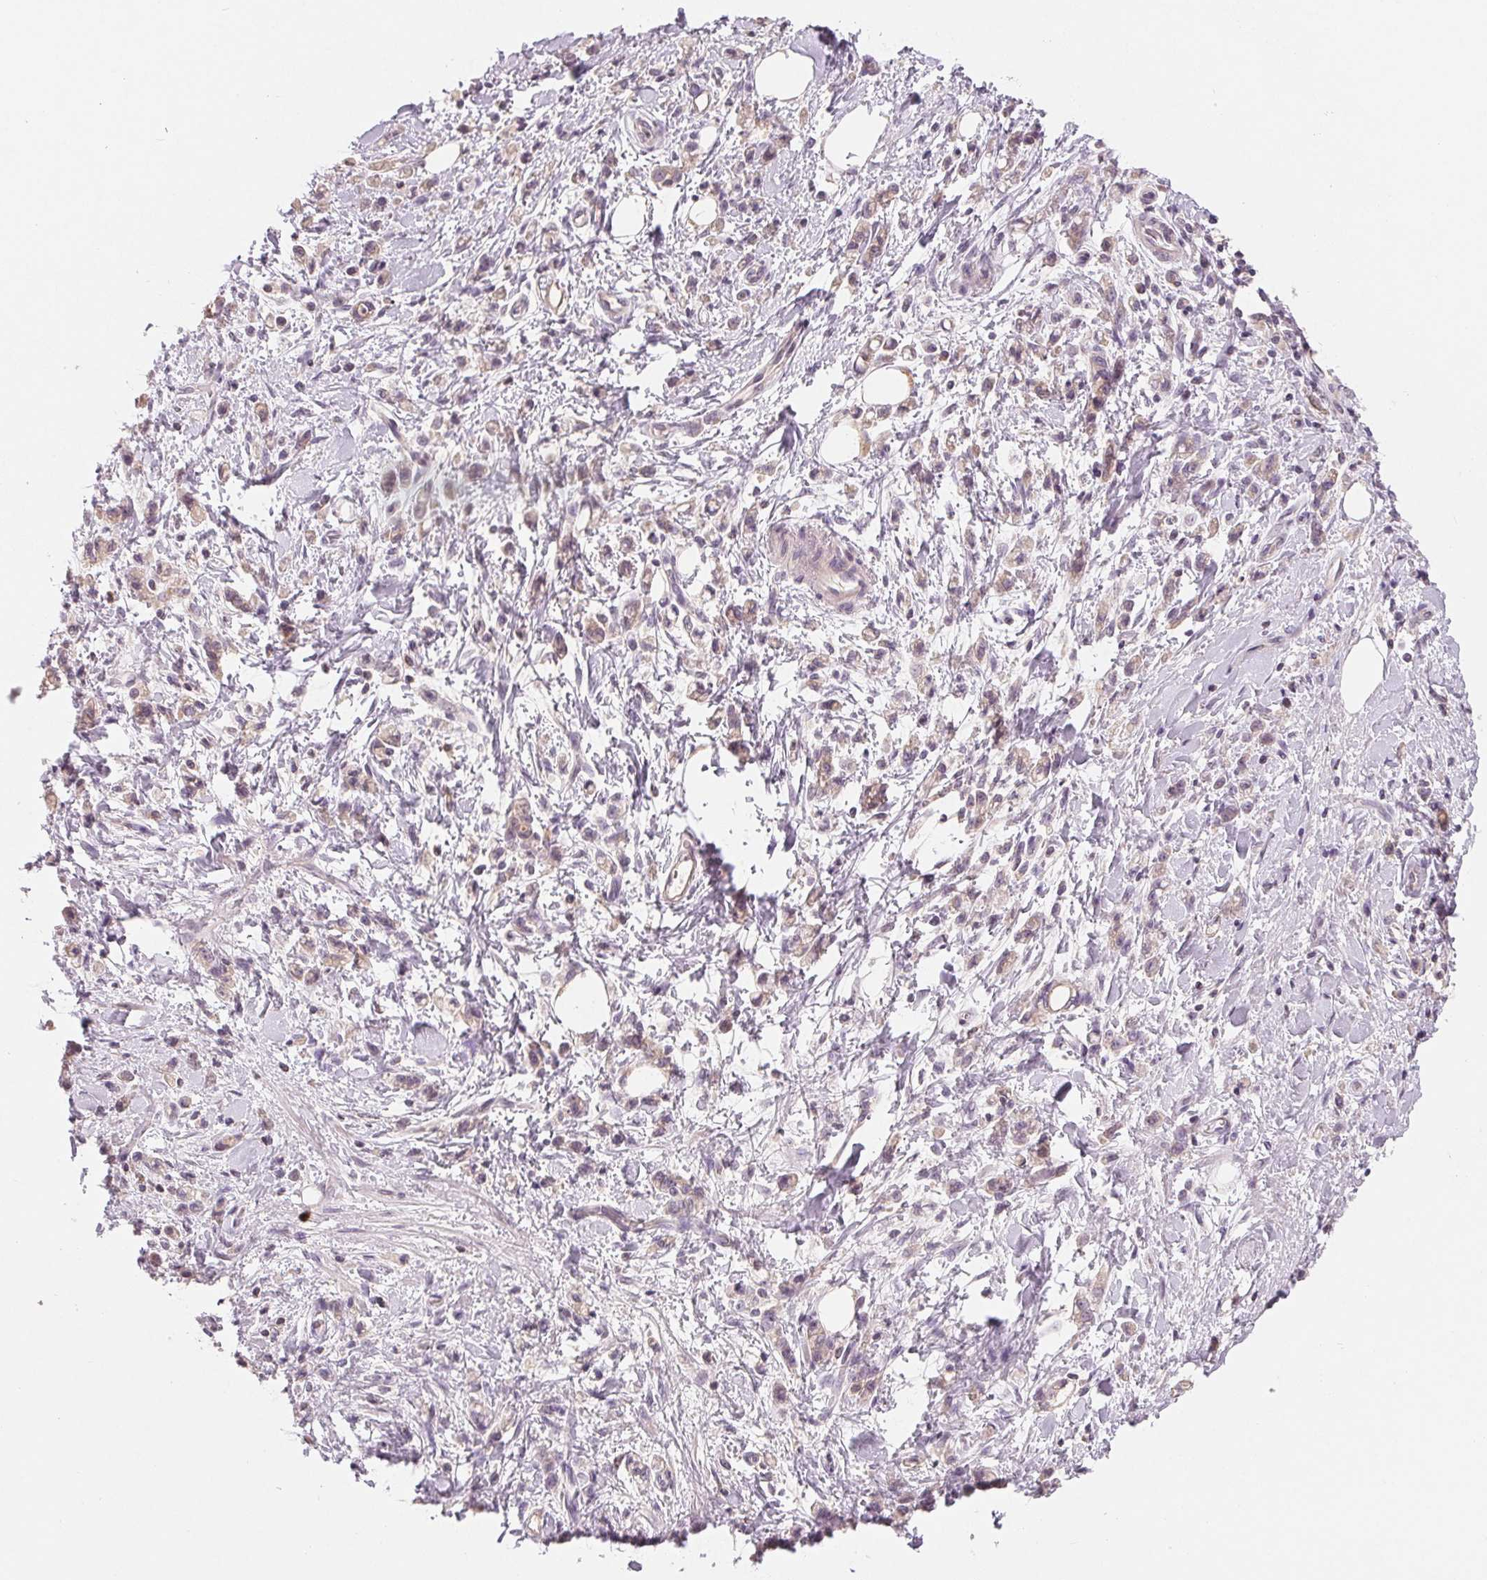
{"staining": {"intensity": "weak", "quantity": "<25%", "location": "cytoplasmic/membranous"}, "tissue": "stomach cancer", "cell_type": "Tumor cells", "image_type": "cancer", "snomed": [{"axis": "morphology", "description": "Adenocarcinoma, NOS"}, {"axis": "topography", "description": "Stomach"}], "caption": "This is an IHC histopathology image of human stomach cancer (adenocarcinoma). There is no staining in tumor cells.", "gene": "AQP8", "patient": {"sex": "male", "age": 77}}